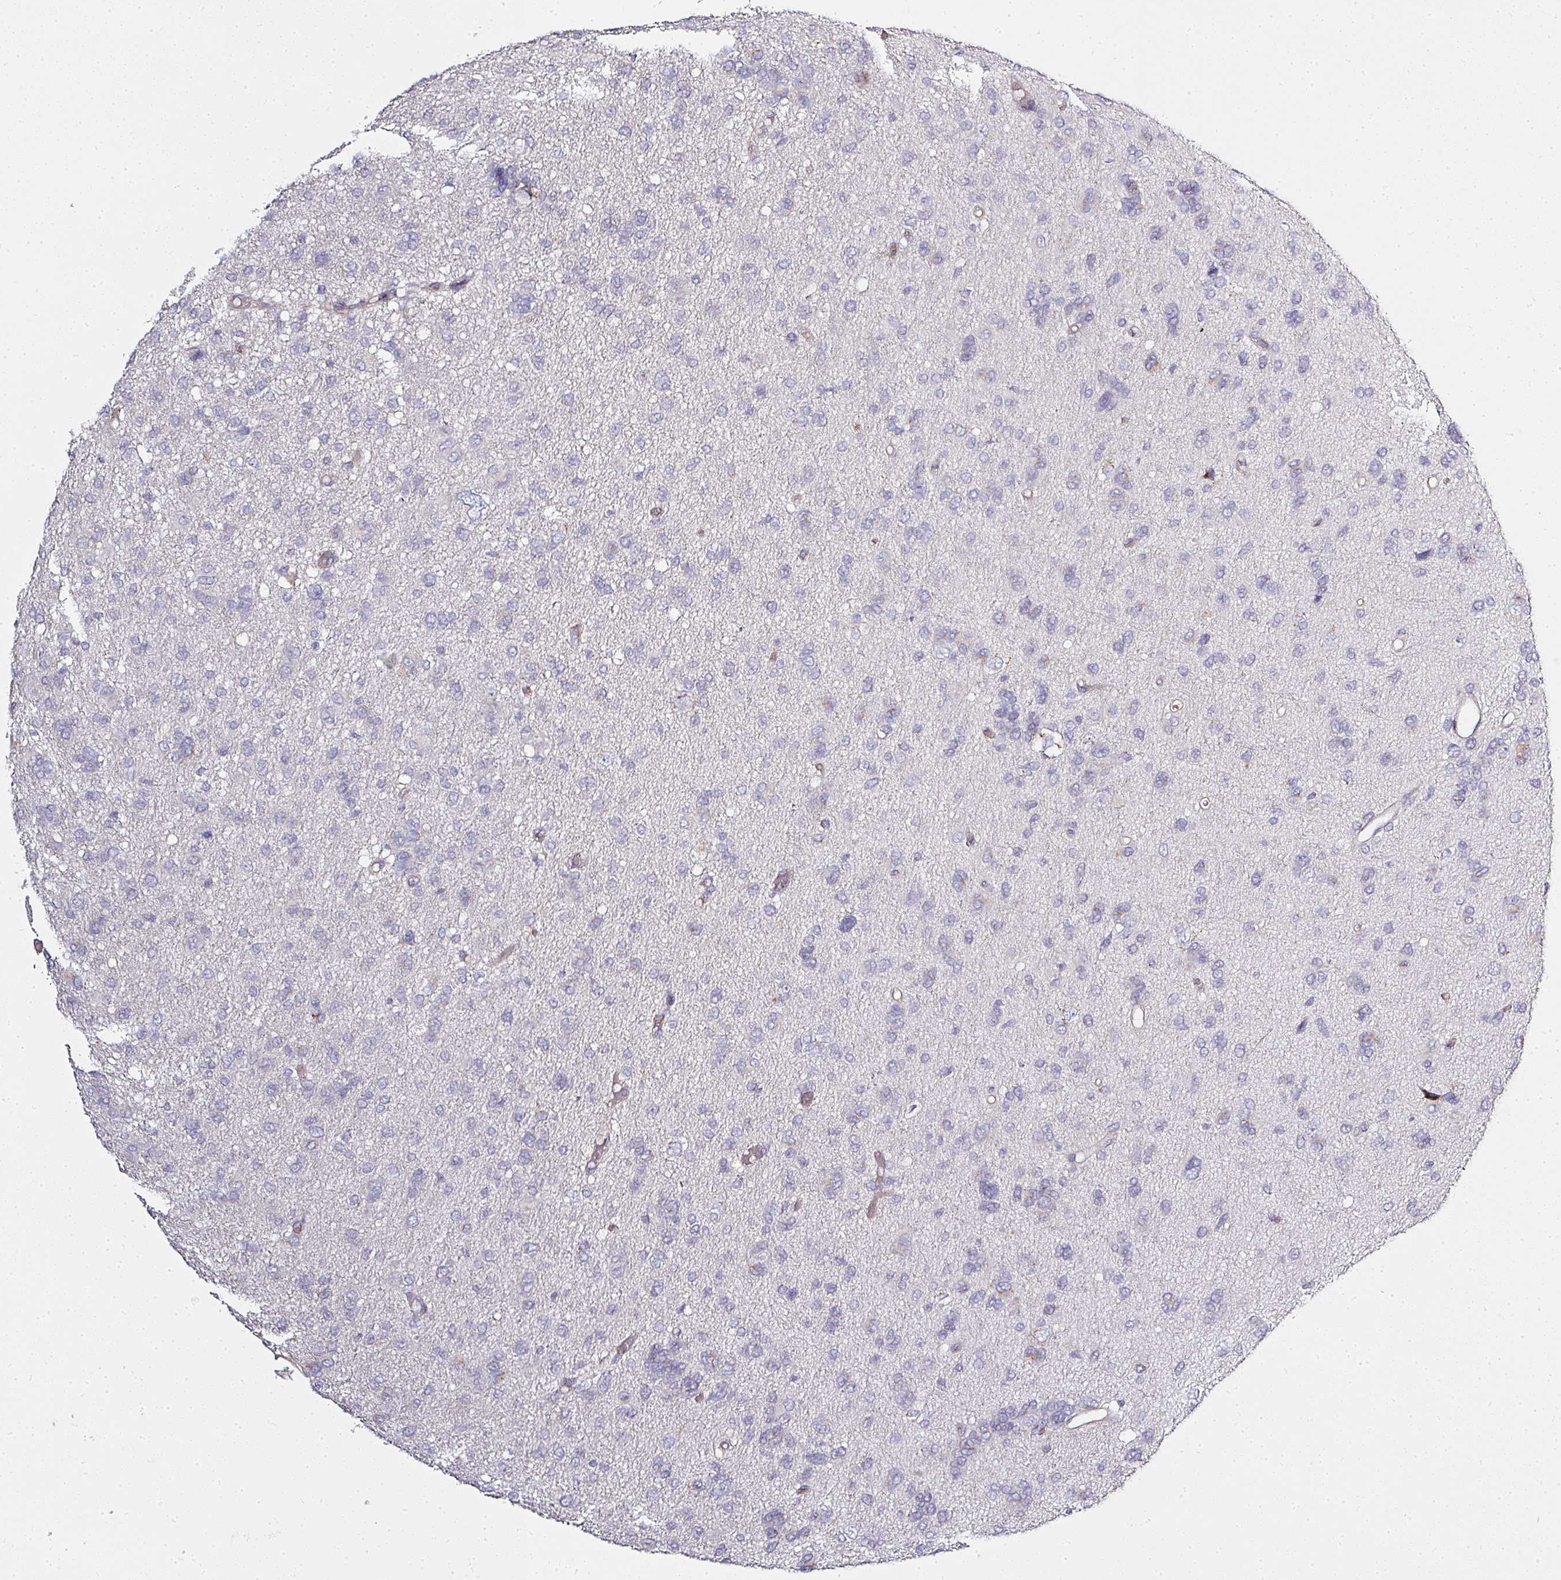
{"staining": {"intensity": "negative", "quantity": "none", "location": "none"}, "tissue": "glioma", "cell_type": "Tumor cells", "image_type": "cancer", "snomed": [{"axis": "morphology", "description": "Glioma, malignant, High grade"}, {"axis": "topography", "description": "Brain"}], "caption": "Tumor cells show no significant positivity in high-grade glioma (malignant).", "gene": "ATP8B2", "patient": {"sex": "female", "age": 59}}